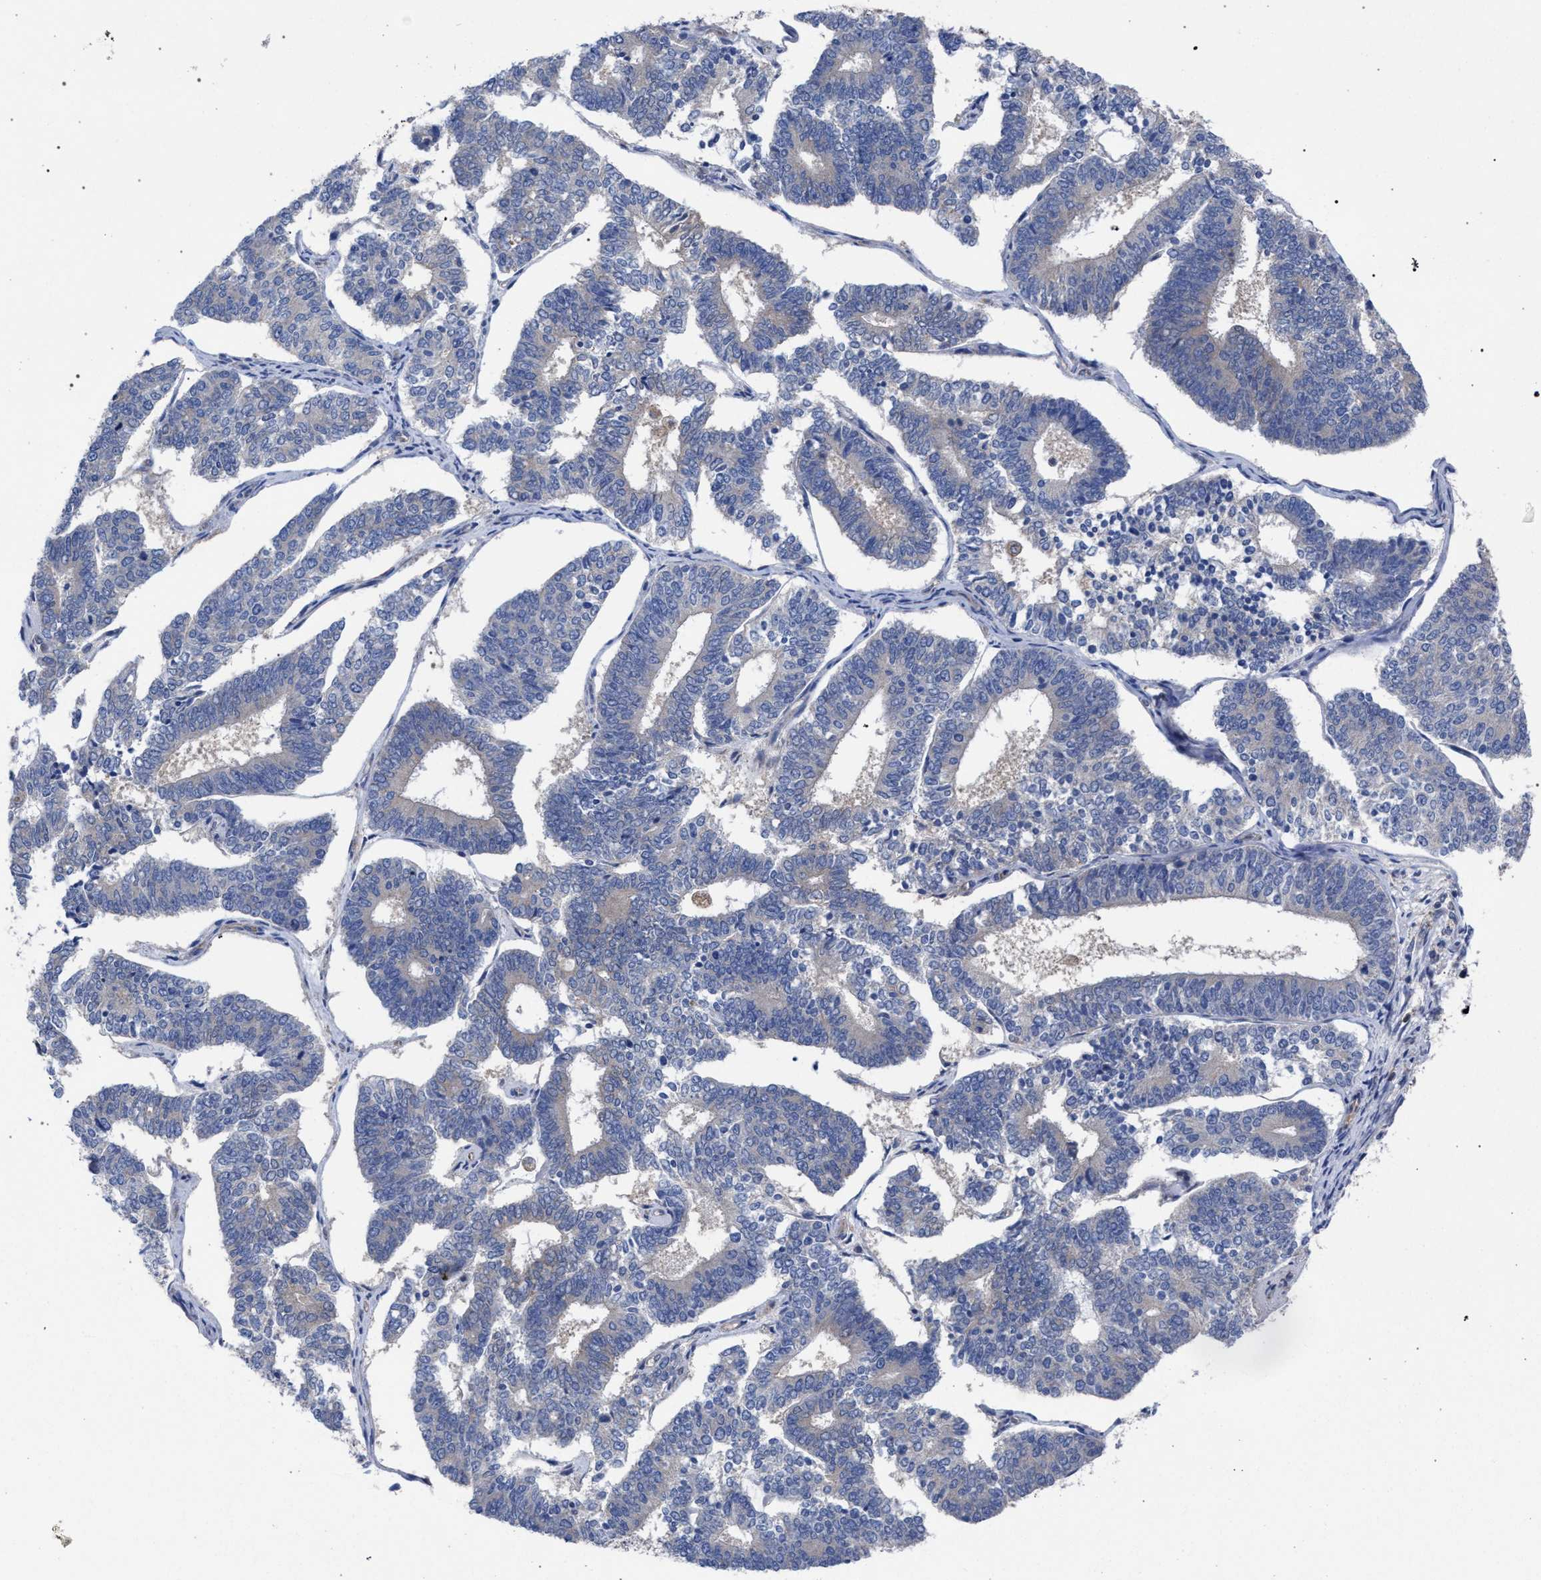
{"staining": {"intensity": "negative", "quantity": "none", "location": "none"}, "tissue": "endometrial cancer", "cell_type": "Tumor cells", "image_type": "cancer", "snomed": [{"axis": "morphology", "description": "Adenocarcinoma, NOS"}, {"axis": "topography", "description": "Endometrium"}], "caption": "DAB (3,3'-diaminobenzidine) immunohistochemical staining of endometrial cancer demonstrates no significant expression in tumor cells.", "gene": "GMPR", "patient": {"sex": "female", "age": 70}}